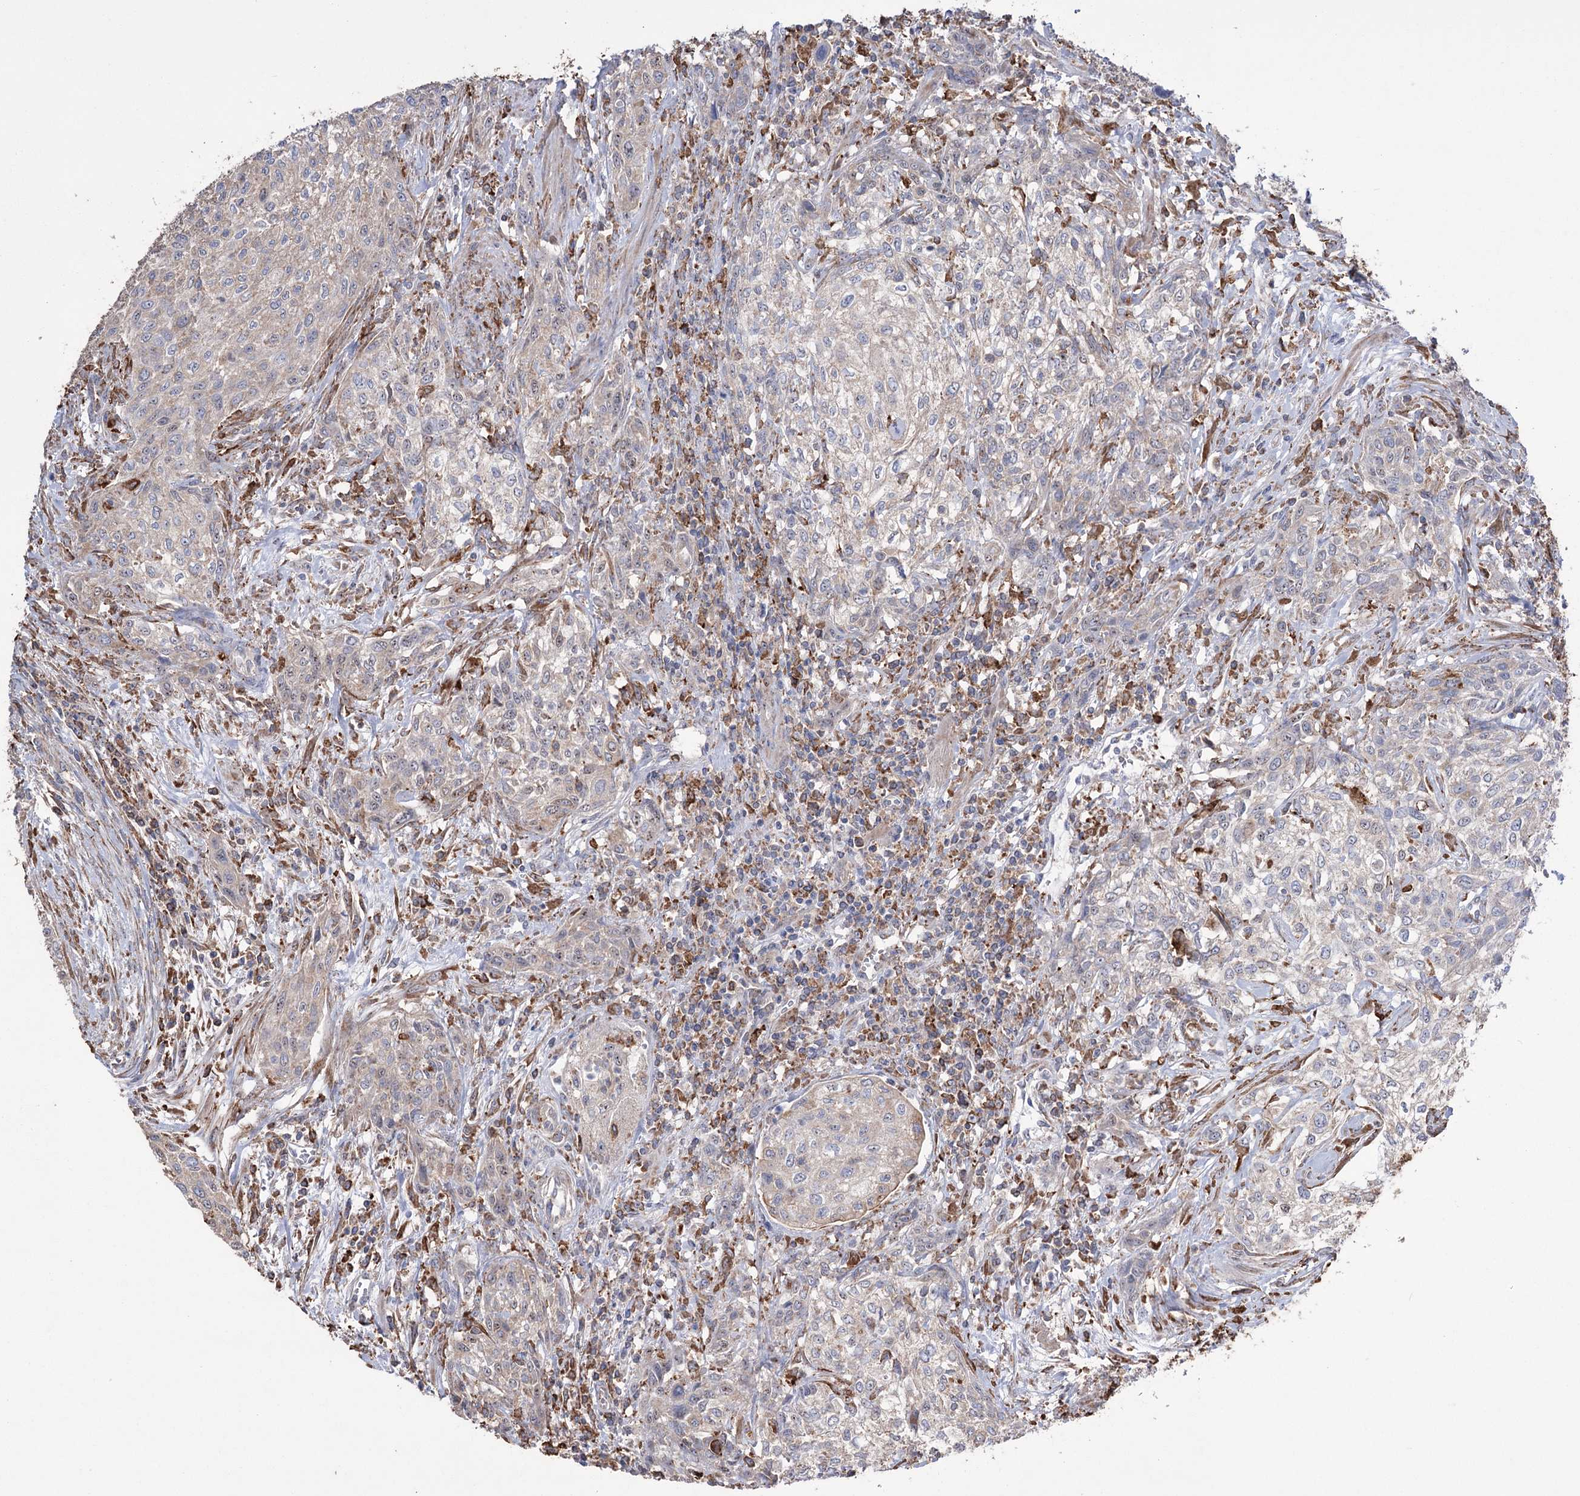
{"staining": {"intensity": "weak", "quantity": "<25%", "location": "cytoplasmic/membranous"}, "tissue": "urothelial cancer", "cell_type": "Tumor cells", "image_type": "cancer", "snomed": [{"axis": "morphology", "description": "Normal tissue, NOS"}, {"axis": "morphology", "description": "Urothelial carcinoma, NOS"}, {"axis": "topography", "description": "Urinary bladder"}, {"axis": "topography", "description": "Peripheral nerve tissue"}], "caption": "This is an immunohistochemistry (IHC) image of transitional cell carcinoma. There is no positivity in tumor cells.", "gene": "TRIM71", "patient": {"sex": "male", "age": 35}}